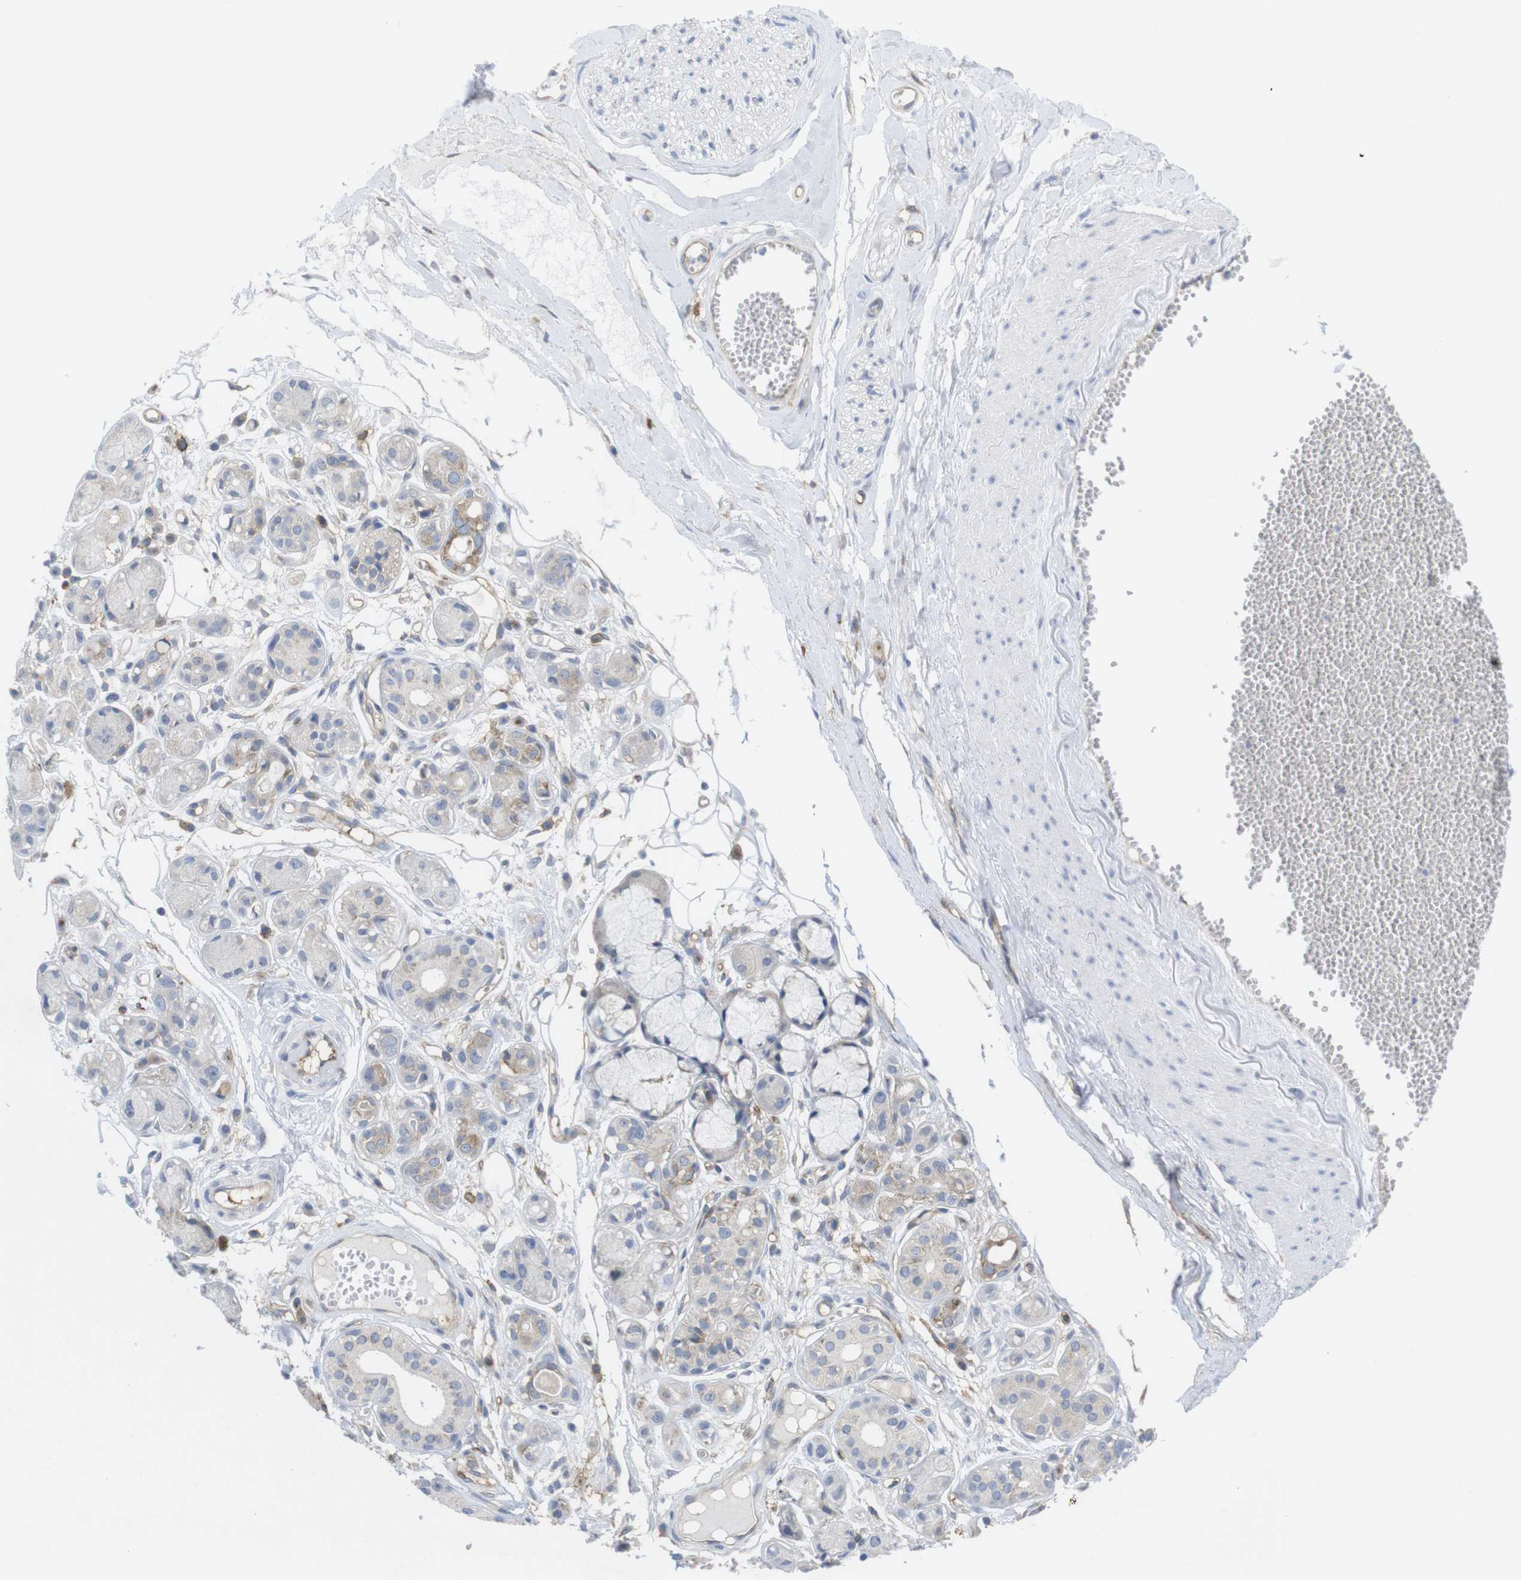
{"staining": {"intensity": "negative", "quantity": "none", "location": "none"}, "tissue": "adipose tissue", "cell_type": "Adipocytes", "image_type": "normal", "snomed": [{"axis": "morphology", "description": "Normal tissue, NOS"}, {"axis": "morphology", "description": "Inflammation, NOS"}, {"axis": "topography", "description": "Salivary gland"}, {"axis": "topography", "description": "Peripheral nerve tissue"}], "caption": "This image is of normal adipose tissue stained with immunohistochemistry (IHC) to label a protein in brown with the nuclei are counter-stained blue. There is no staining in adipocytes.", "gene": "CCR6", "patient": {"sex": "female", "age": 75}}